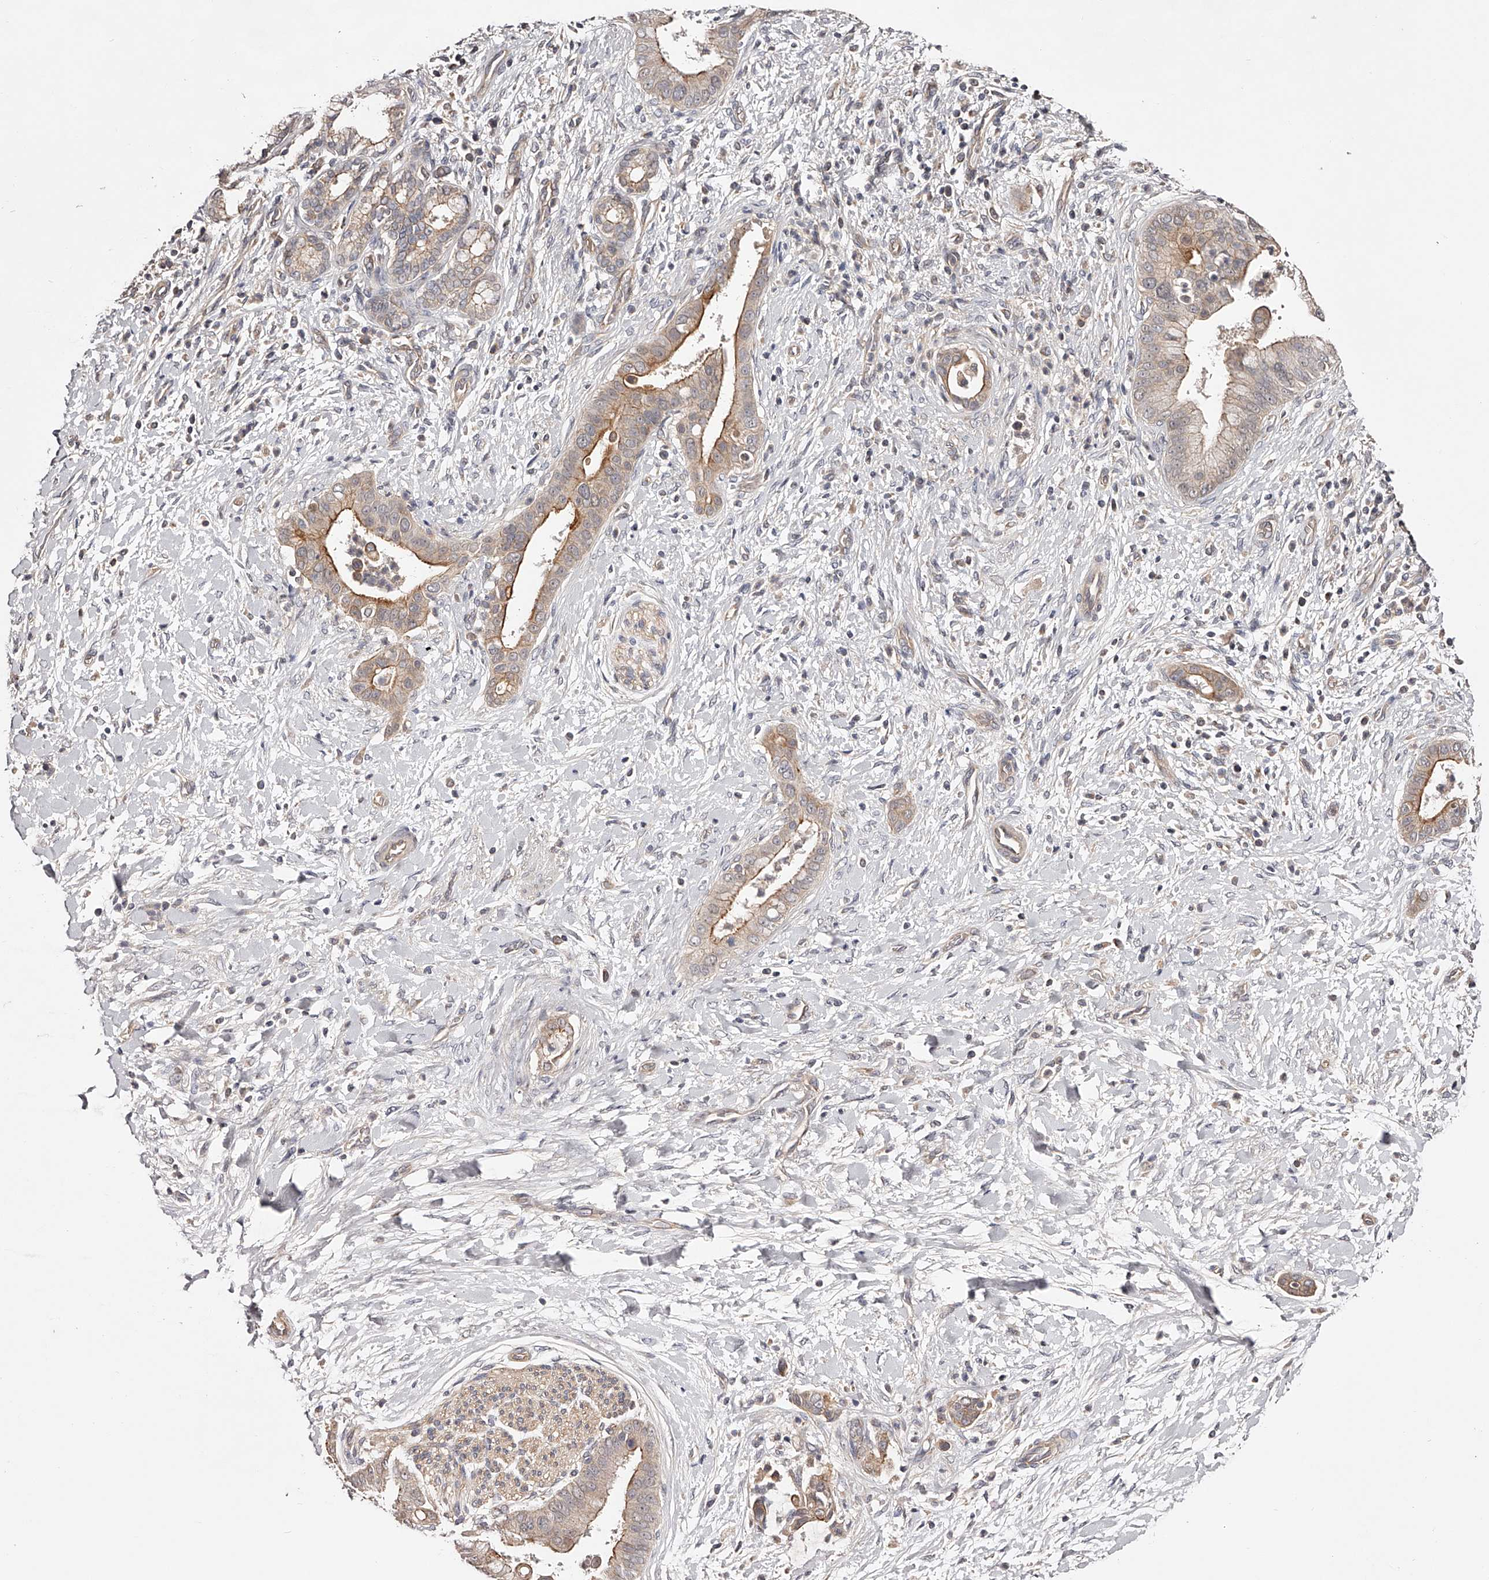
{"staining": {"intensity": "moderate", "quantity": ">75%", "location": "cytoplasmic/membranous"}, "tissue": "liver cancer", "cell_type": "Tumor cells", "image_type": "cancer", "snomed": [{"axis": "morphology", "description": "Cholangiocarcinoma"}, {"axis": "topography", "description": "Liver"}], "caption": "Liver cholangiocarcinoma stained with a protein marker exhibits moderate staining in tumor cells.", "gene": "USP21", "patient": {"sex": "female", "age": 54}}